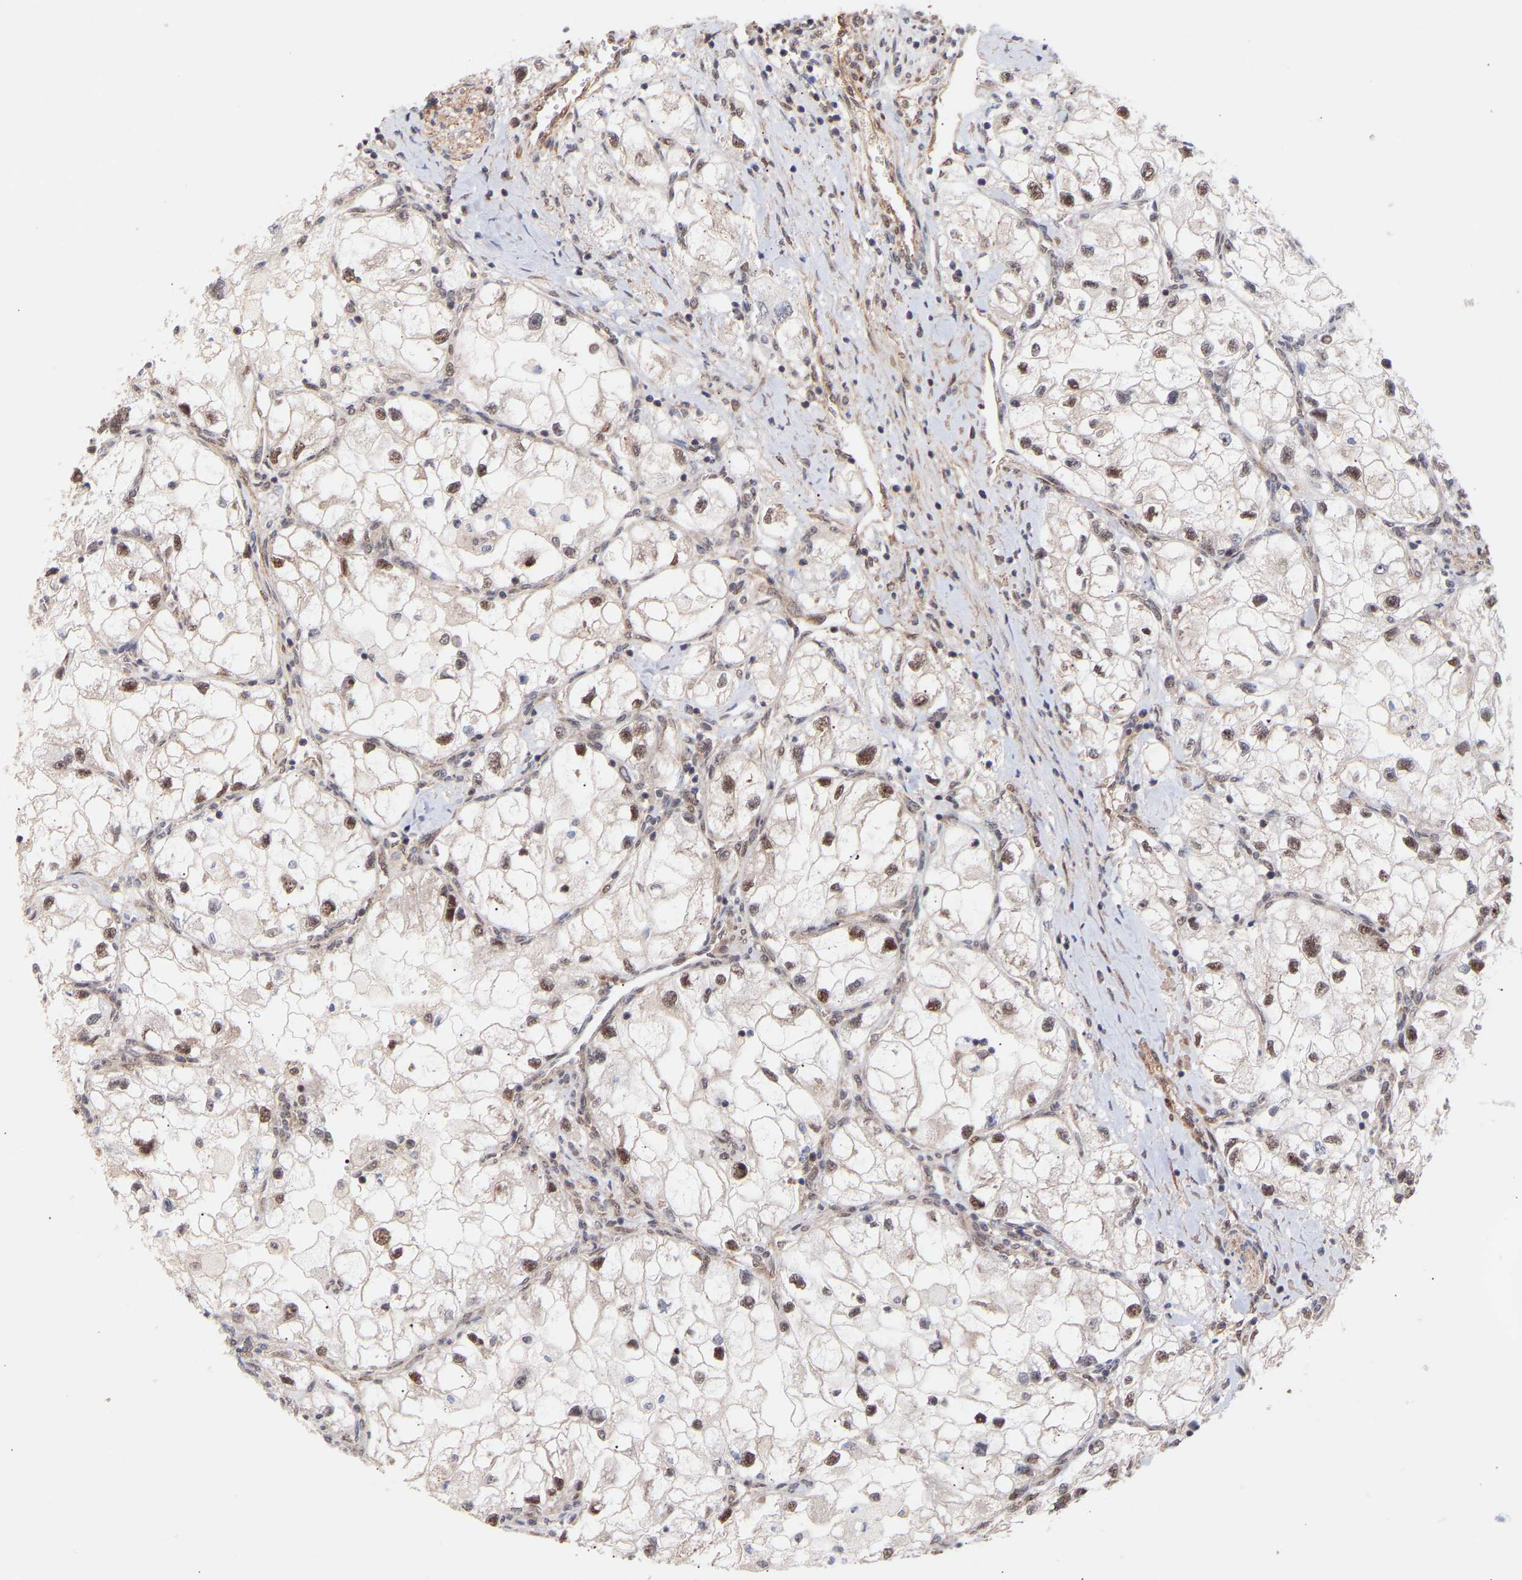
{"staining": {"intensity": "moderate", "quantity": ">75%", "location": "nuclear"}, "tissue": "renal cancer", "cell_type": "Tumor cells", "image_type": "cancer", "snomed": [{"axis": "morphology", "description": "Adenocarcinoma, NOS"}, {"axis": "topography", "description": "Kidney"}], "caption": "Renal cancer (adenocarcinoma) stained with a brown dye shows moderate nuclear positive staining in about >75% of tumor cells.", "gene": "PDLIM5", "patient": {"sex": "female", "age": 70}}